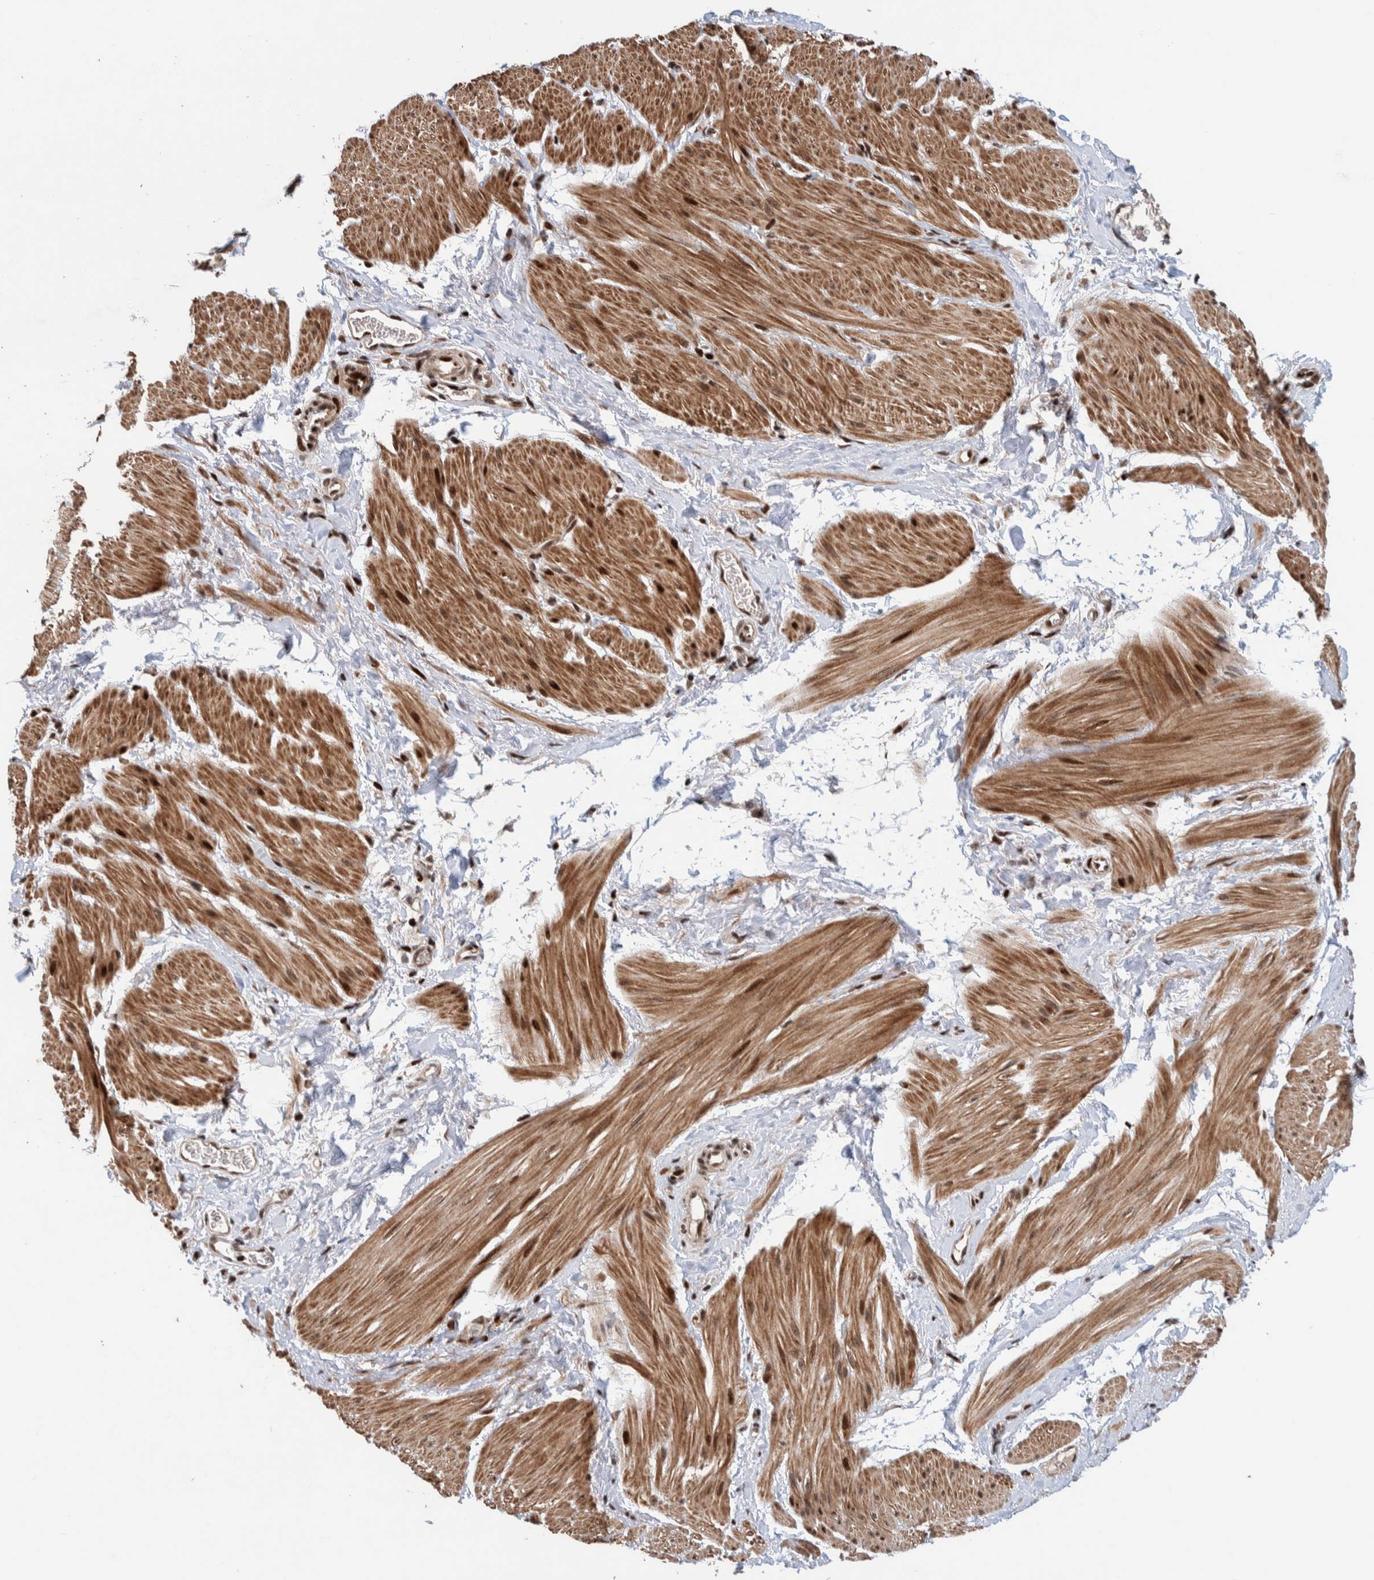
{"staining": {"intensity": "moderate", "quantity": ">75%", "location": "cytoplasmic/membranous,nuclear"}, "tissue": "smooth muscle", "cell_type": "Smooth muscle cells", "image_type": "normal", "snomed": [{"axis": "morphology", "description": "Normal tissue, NOS"}, {"axis": "topography", "description": "Smooth muscle"}], "caption": "Brown immunohistochemical staining in unremarkable human smooth muscle reveals moderate cytoplasmic/membranous,nuclear expression in approximately >75% of smooth muscle cells.", "gene": "CHD4", "patient": {"sex": "male", "age": 16}}